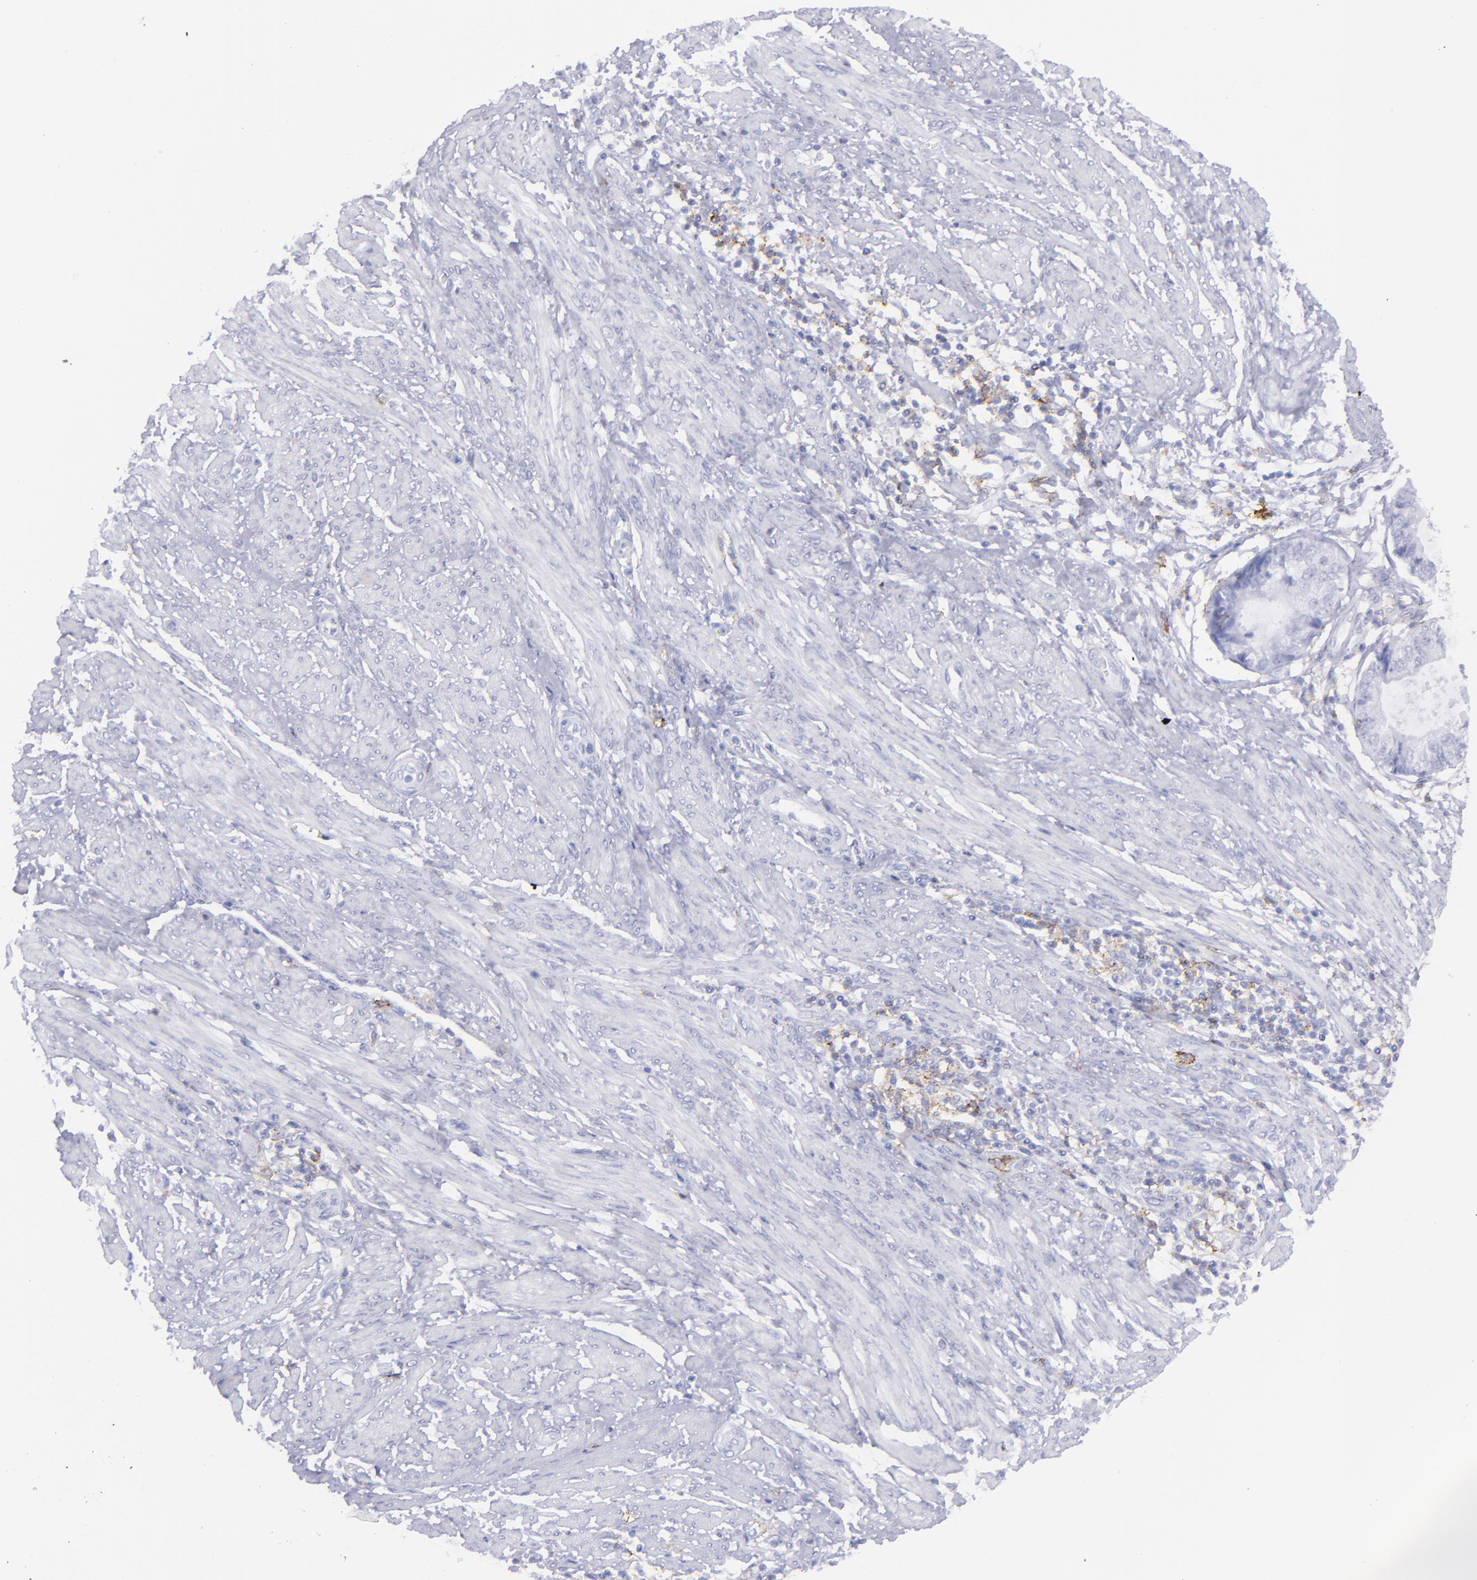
{"staining": {"intensity": "negative", "quantity": "none", "location": "none"}, "tissue": "endometrial cancer", "cell_type": "Tumor cells", "image_type": "cancer", "snomed": [{"axis": "morphology", "description": "Adenocarcinoma, NOS"}, {"axis": "topography", "description": "Endometrium"}], "caption": "A high-resolution micrograph shows IHC staining of endometrial adenocarcinoma, which displays no significant positivity in tumor cells.", "gene": "SELPLG", "patient": {"sex": "female", "age": 63}}